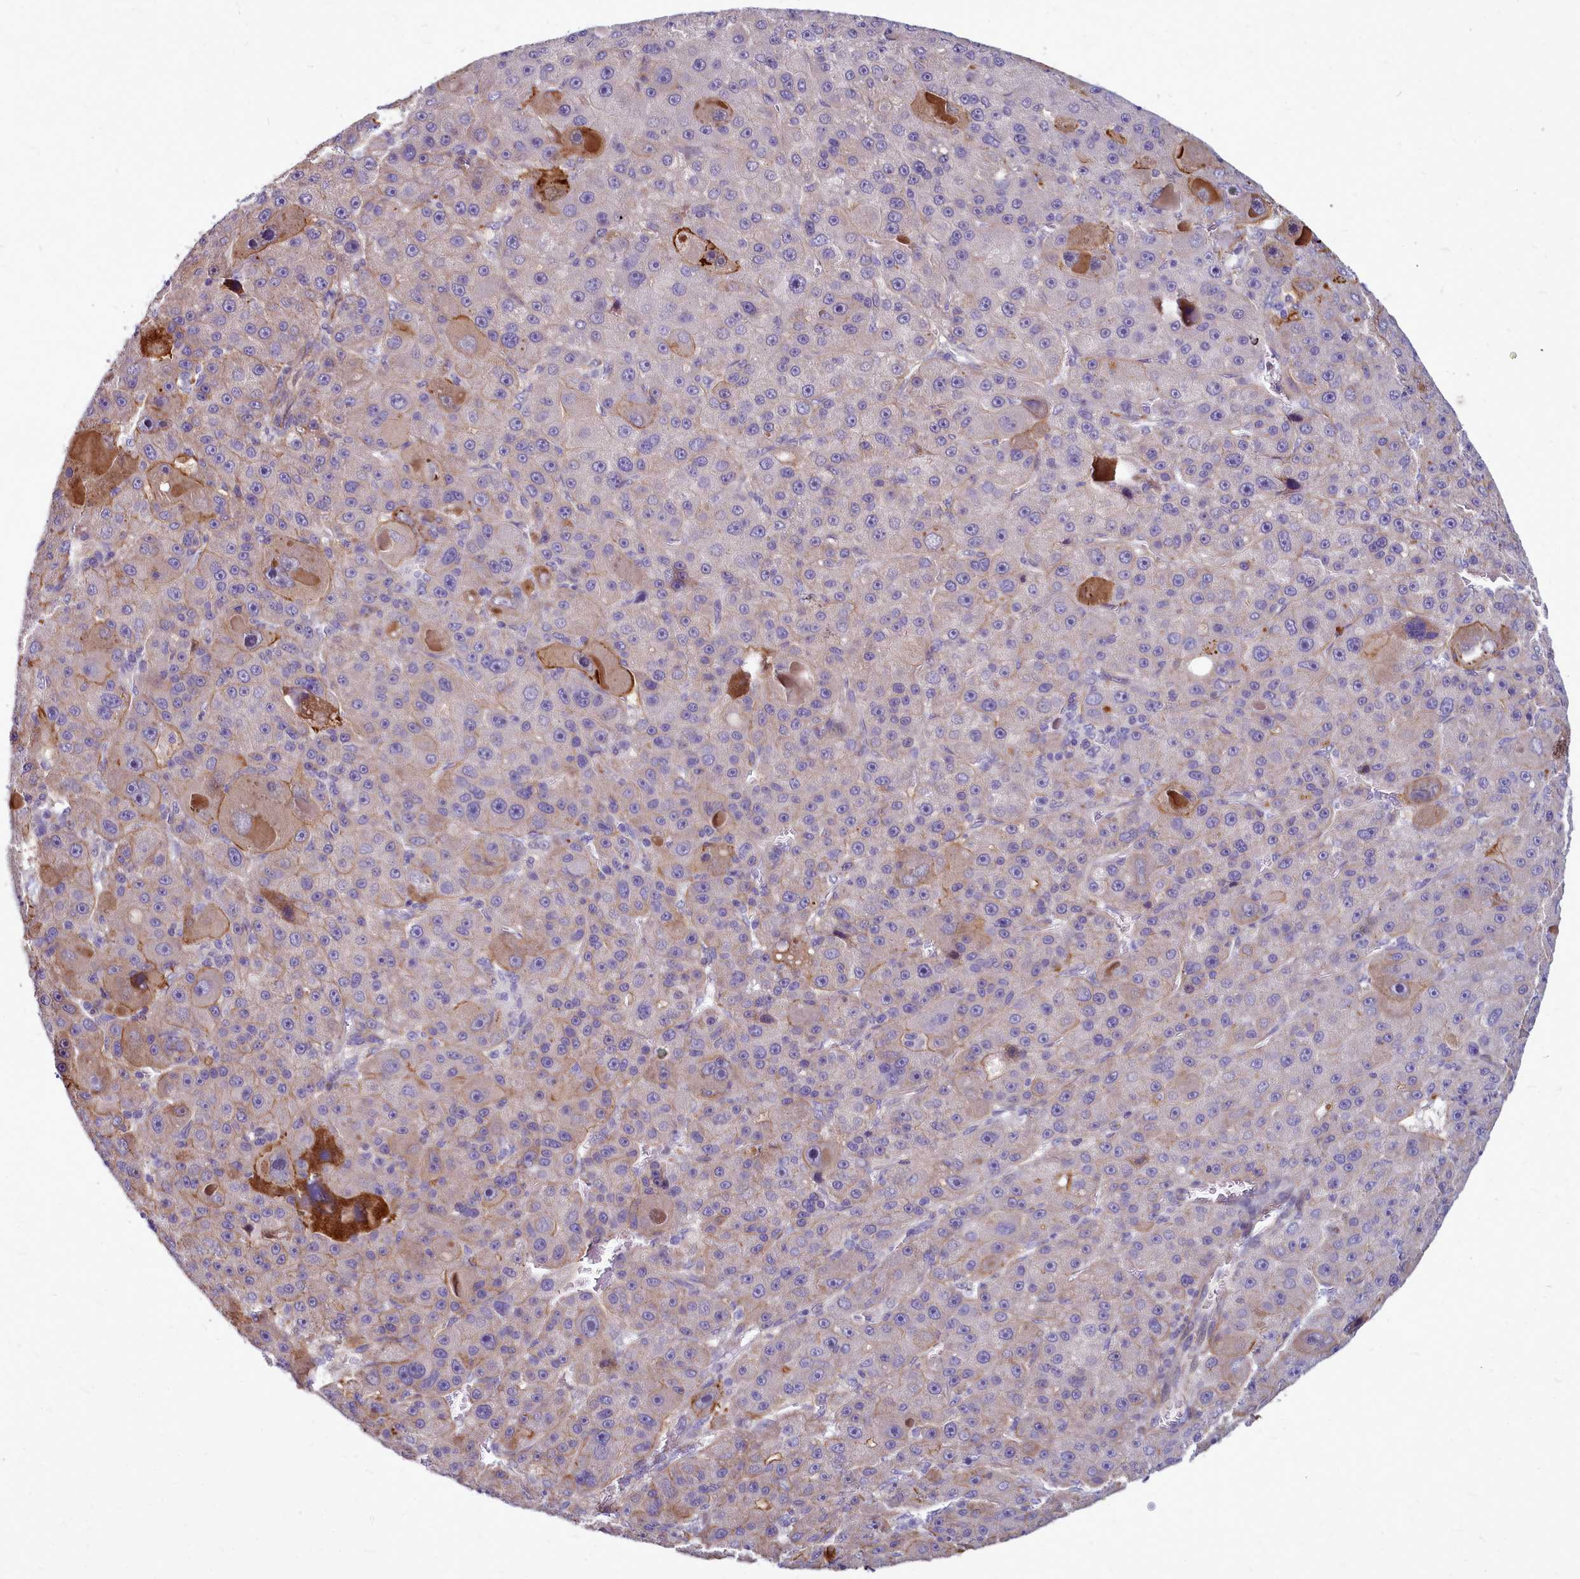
{"staining": {"intensity": "strong", "quantity": "<25%", "location": "cytoplasmic/membranous"}, "tissue": "liver cancer", "cell_type": "Tumor cells", "image_type": "cancer", "snomed": [{"axis": "morphology", "description": "Carcinoma, Hepatocellular, NOS"}, {"axis": "topography", "description": "Liver"}], "caption": "Immunohistochemical staining of liver cancer (hepatocellular carcinoma) shows medium levels of strong cytoplasmic/membranous protein staining in about <25% of tumor cells. The protein is stained brown, and the nuclei are stained in blue (DAB (3,3'-diaminobenzidine) IHC with brightfield microscopy, high magnification).", "gene": "TTC5", "patient": {"sex": "male", "age": 76}}